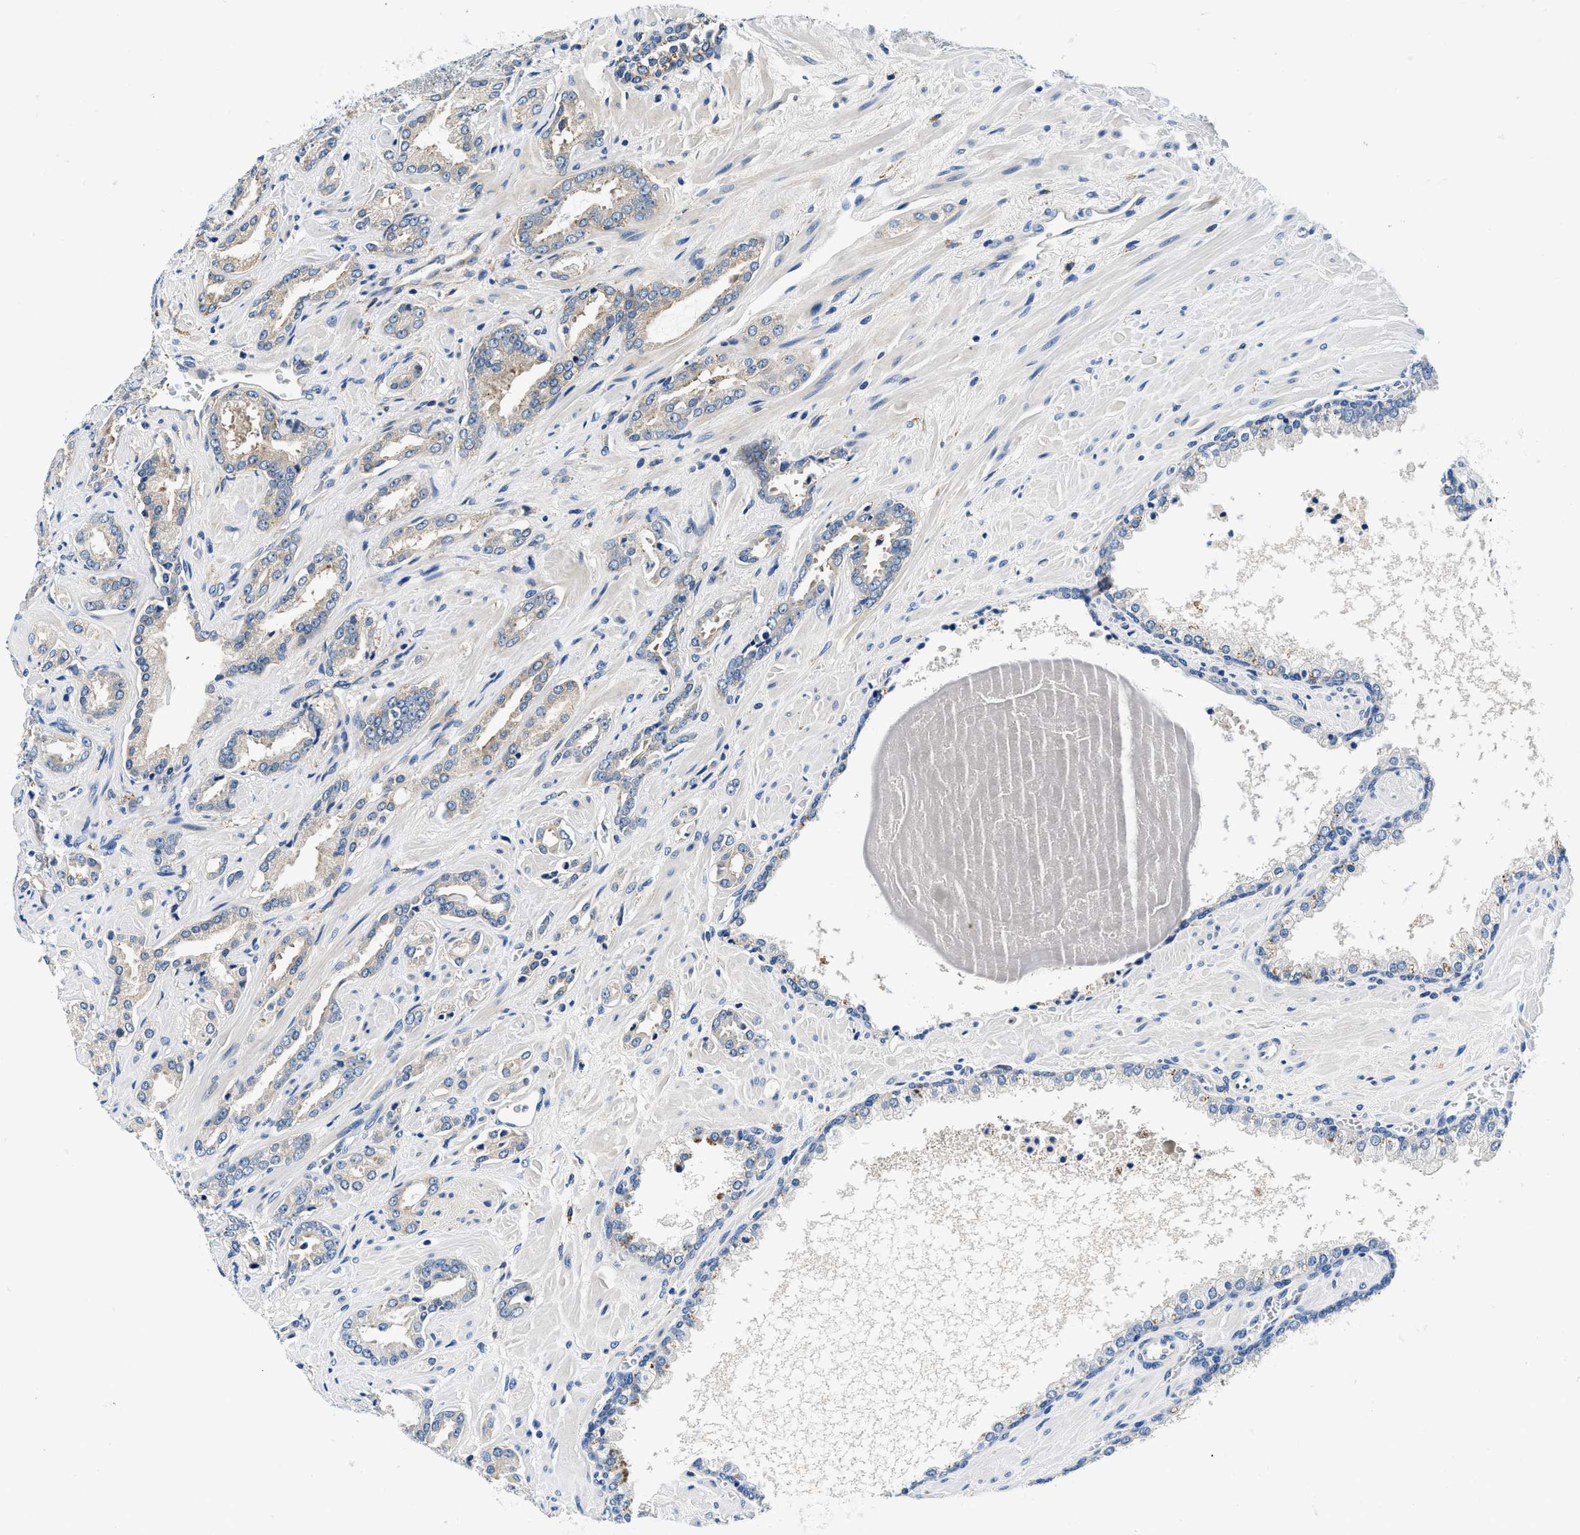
{"staining": {"intensity": "weak", "quantity": "<25%", "location": "cytoplasmic/membranous"}, "tissue": "prostate cancer", "cell_type": "Tumor cells", "image_type": "cancer", "snomed": [{"axis": "morphology", "description": "Adenocarcinoma, High grade"}, {"axis": "topography", "description": "Prostate"}], "caption": "There is no significant staining in tumor cells of high-grade adenocarcinoma (prostate). Brightfield microscopy of immunohistochemistry (IHC) stained with DAB (brown) and hematoxylin (blue), captured at high magnification.", "gene": "ZFAND3", "patient": {"sex": "male", "age": 64}}